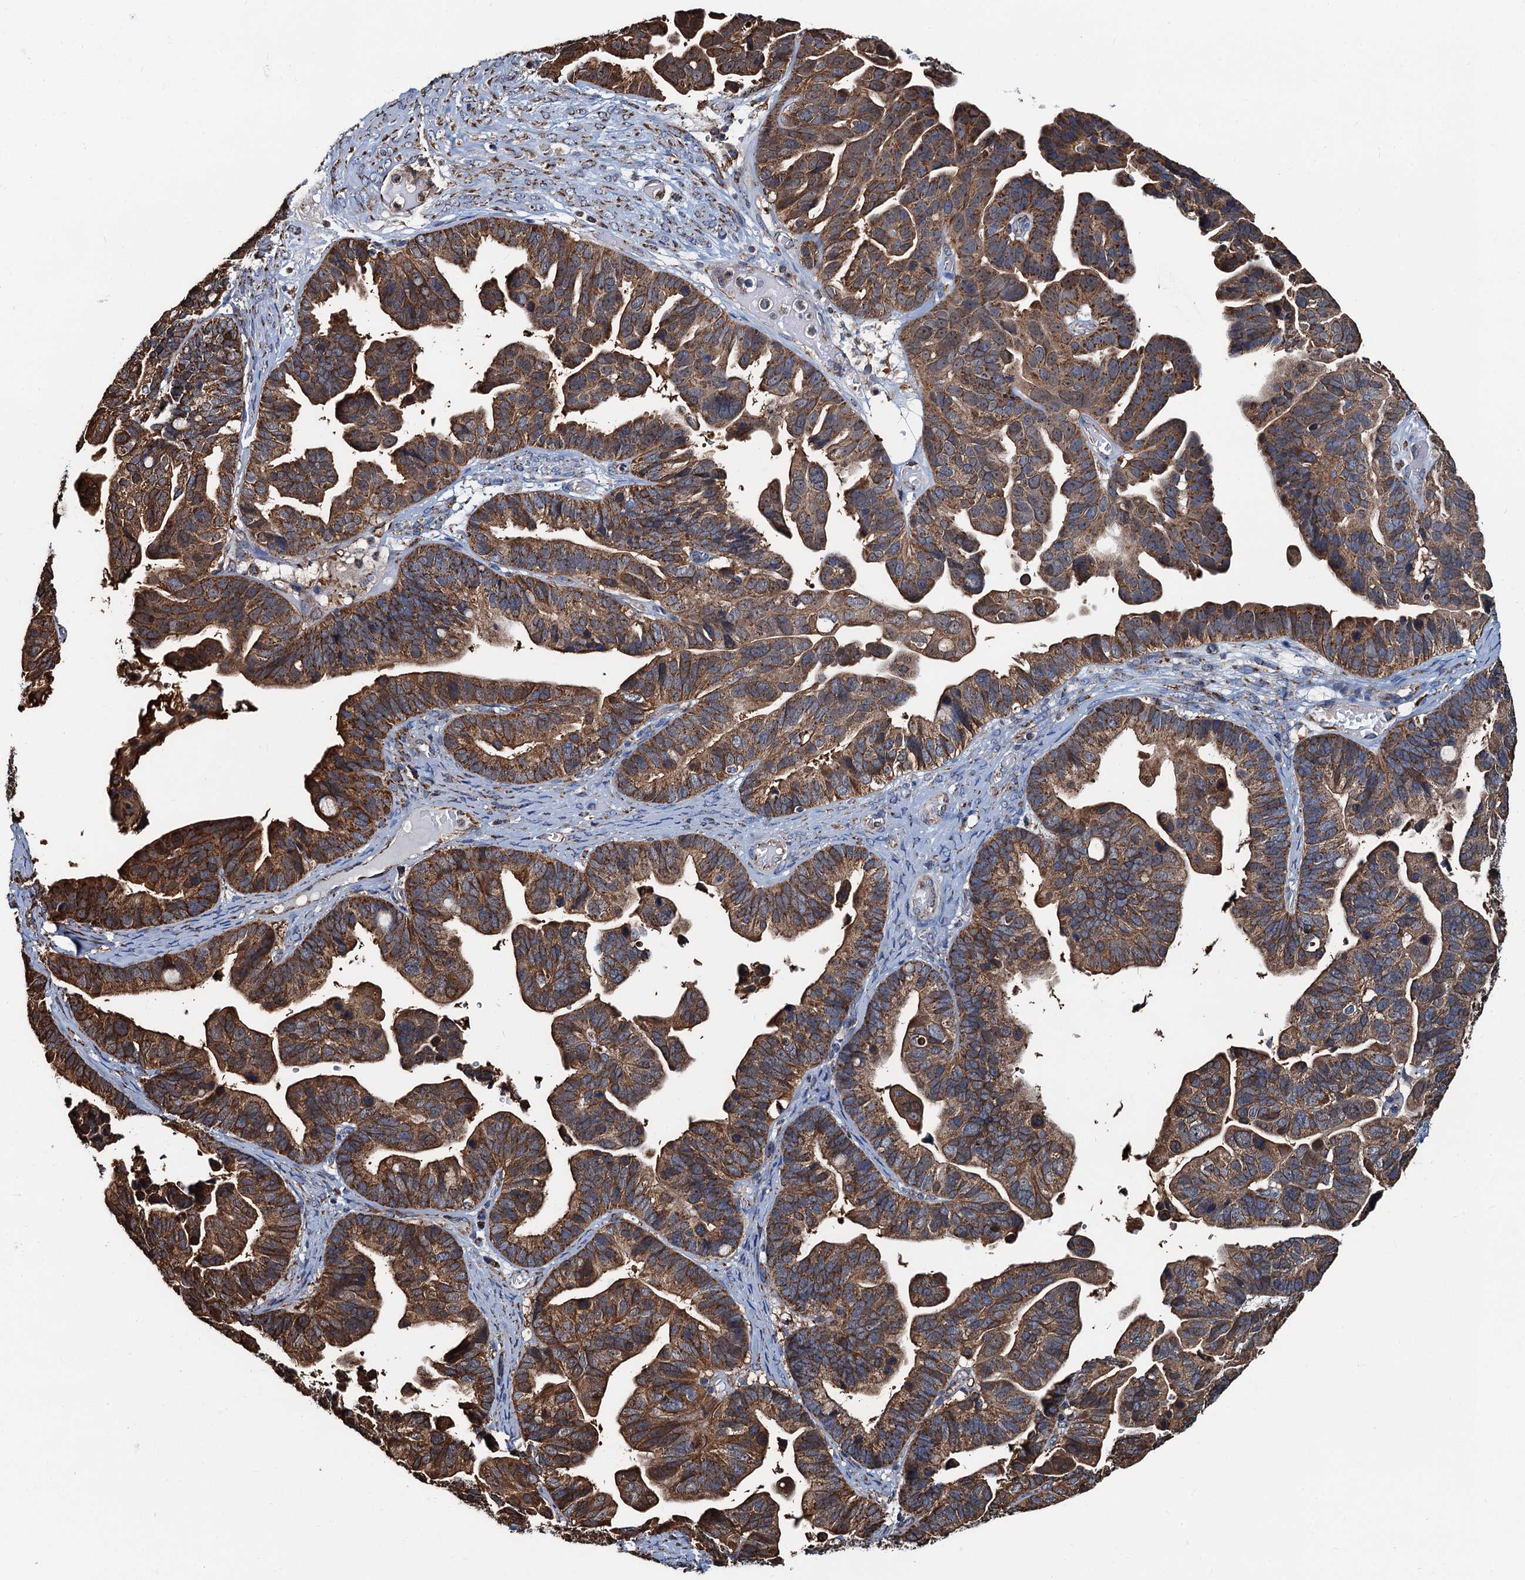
{"staining": {"intensity": "strong", "quantity": ">75%", "location": "cytoplasmic/membranous"}, "tissue": "ovarian cancer", "cell_type": "Tumor cells", "image_type": "cancer", "snomed": [{"axis": "morphology", "description": "Cystadenocarcinoma, serous, NOS"}, {"axis": "topography", "description": "Ovary"}], "caption": "Tumor cells reveal high levels of strong cytoplasmic/membranous staining in approximately >75% of cells in human ovarian serous cystadenocarcinoma.", "gene": "AAGAB", "patient": {"sex": "female", "age": 56}}